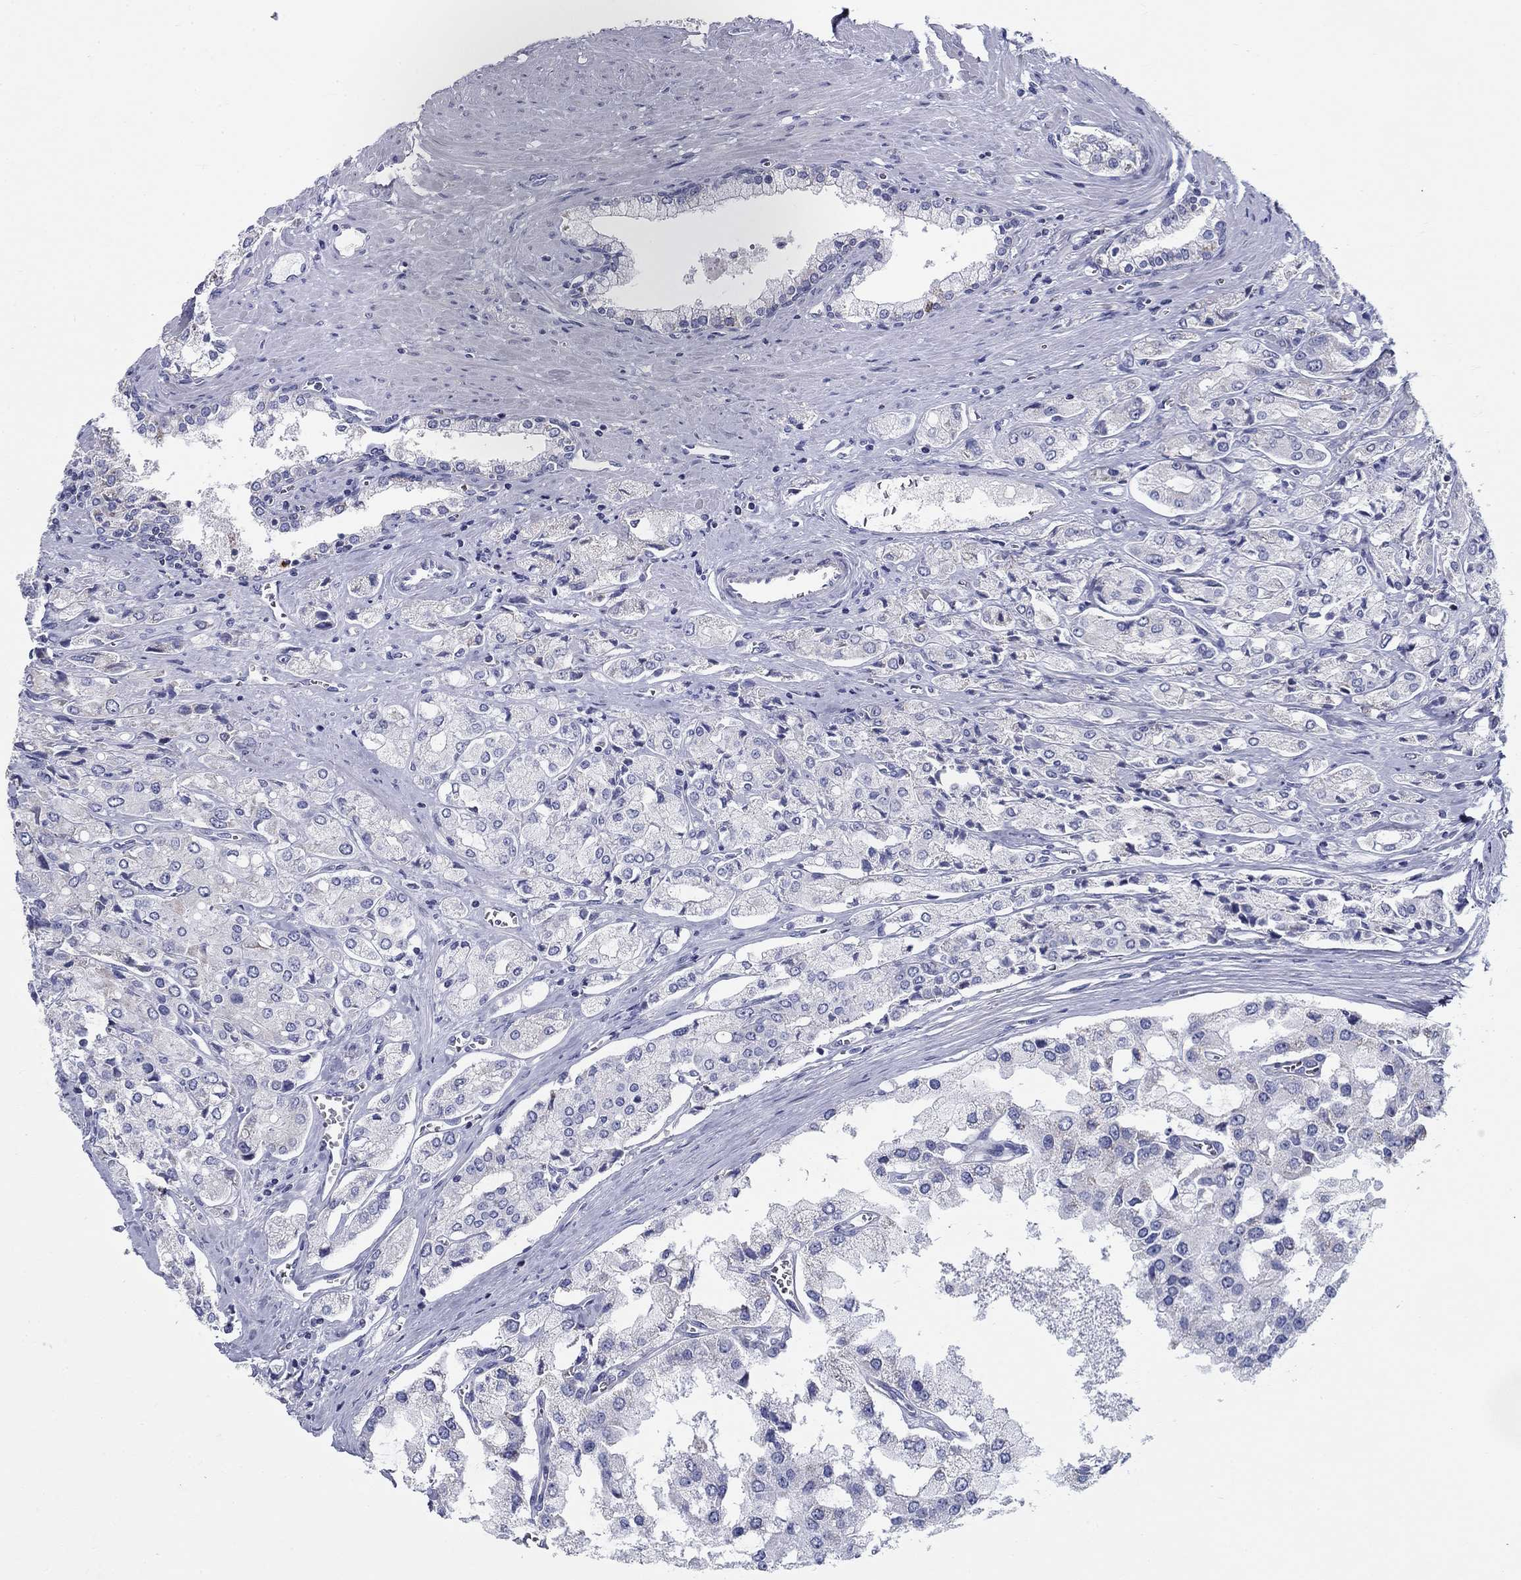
{"staining": {"intensity": "negative", "quantity": "none", "location": "none"}, "tissue": "prostate cancer", "cell_type": "Tumor cells", "image_type": "cancer", "snomed": [{"axis": "morphology", "description": "Adenocarcinoma, NOS"}, {"axis": "topography", "description": "Prostate and seminal vesicle, NOS"}, {"axis": "topography", "description": "Prostate"}], "caption": "This is an IHC image of human prostate adenocarcinoma. There is no positivity in tumor cells.", "gene": "UPB1", "patient": {"sex": "male", "age": 67}}